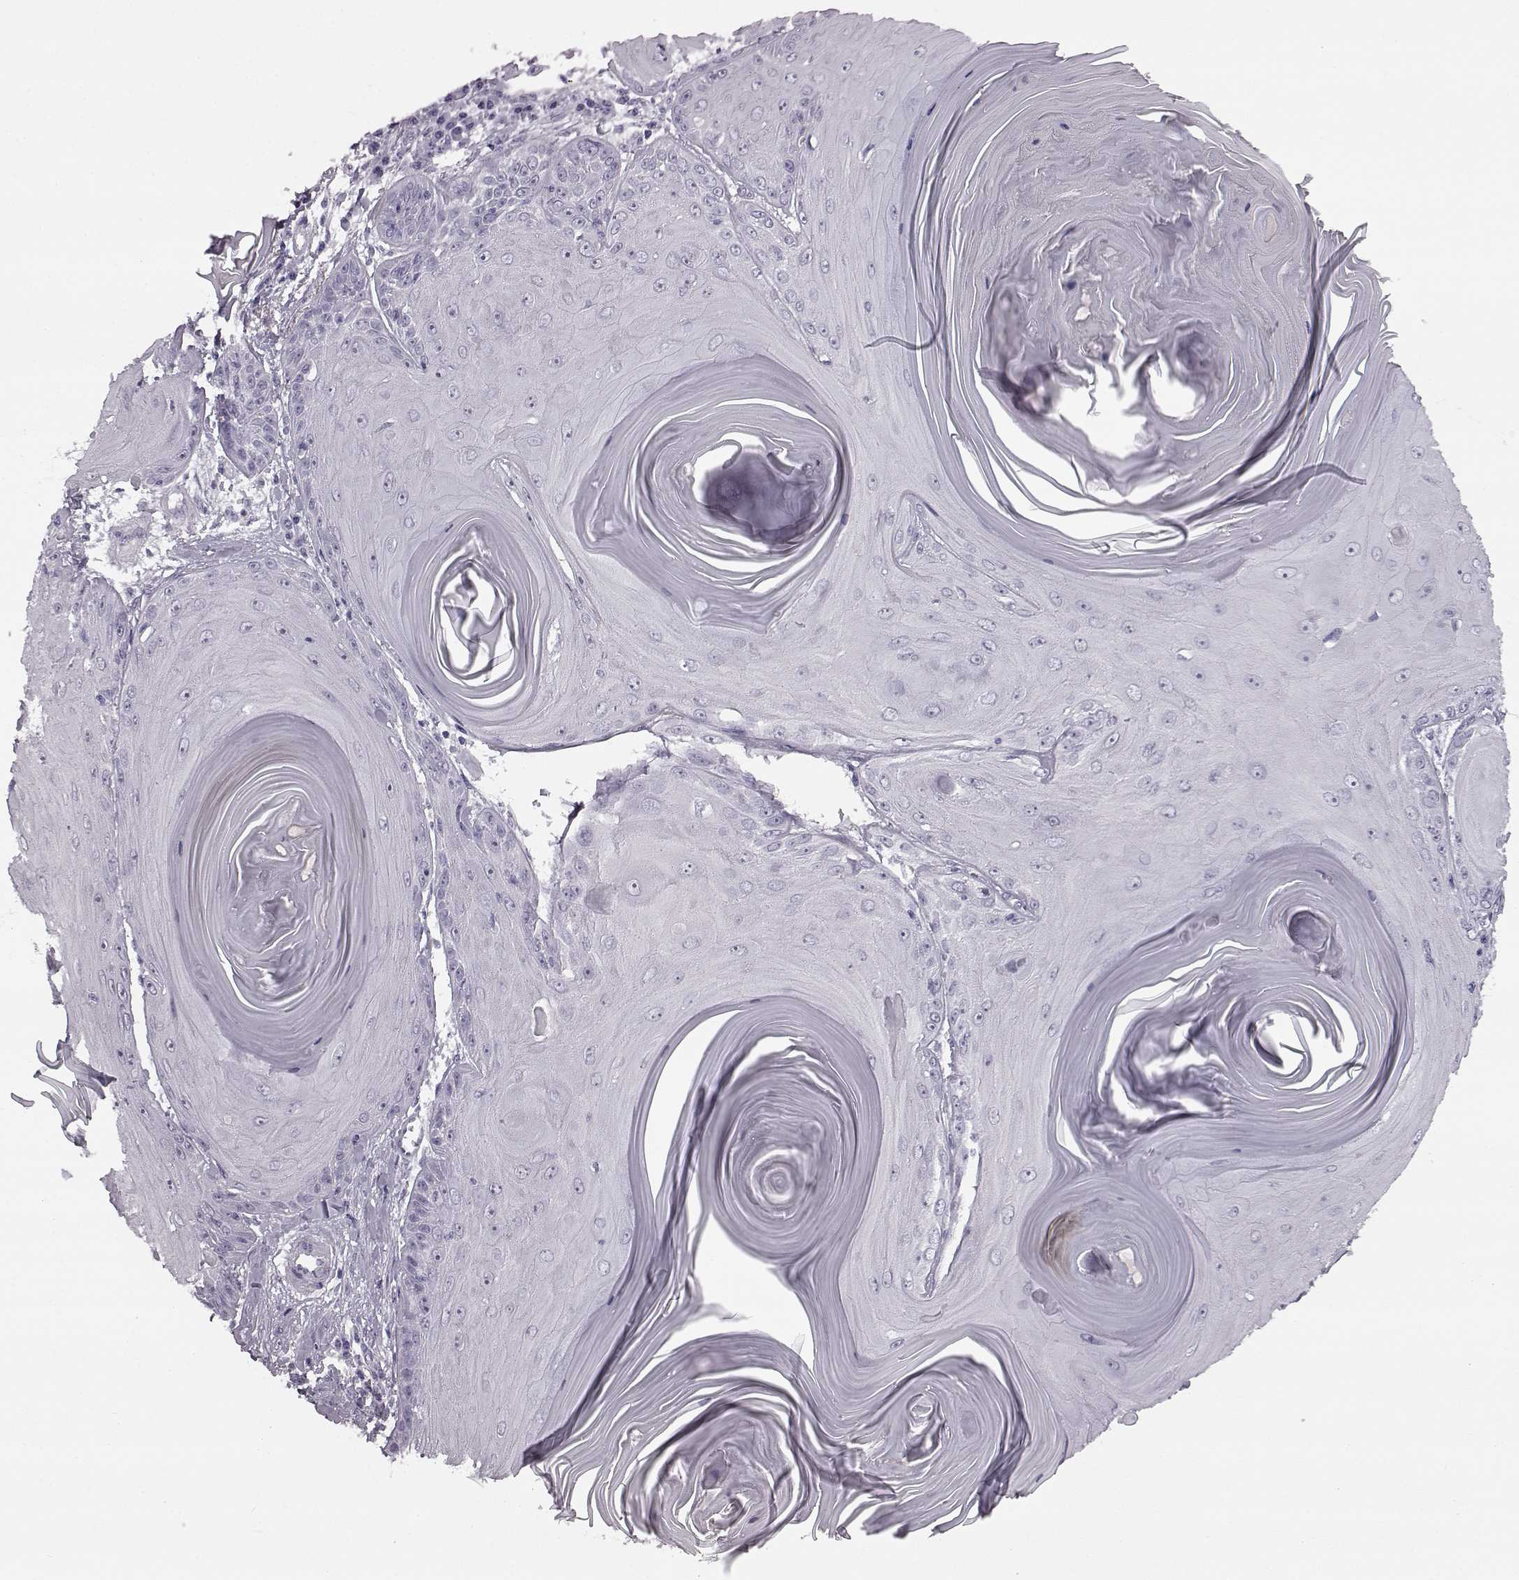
{"staining": {"intensity": "negative", "quantity": "none", "location": "none"}, "tissue": "skin cancer", "cell_type": "Tumor cells", "image_type": "cancer", "snomed": [{"axis": "morphology", "description": "Squamous cell carcinoma, NOS"}, {"axis": "topography", "description": "Skin"}, {"axis": "topography", "description": "Vulva"}], "caption": "A photomicrograph of skin cancer (squamous cell carcinoma) stained for a protein demonstrates no brown staining in tumor cells.", "gene": "PRPH2", "patient": {"sex": "female", "age": 85}}